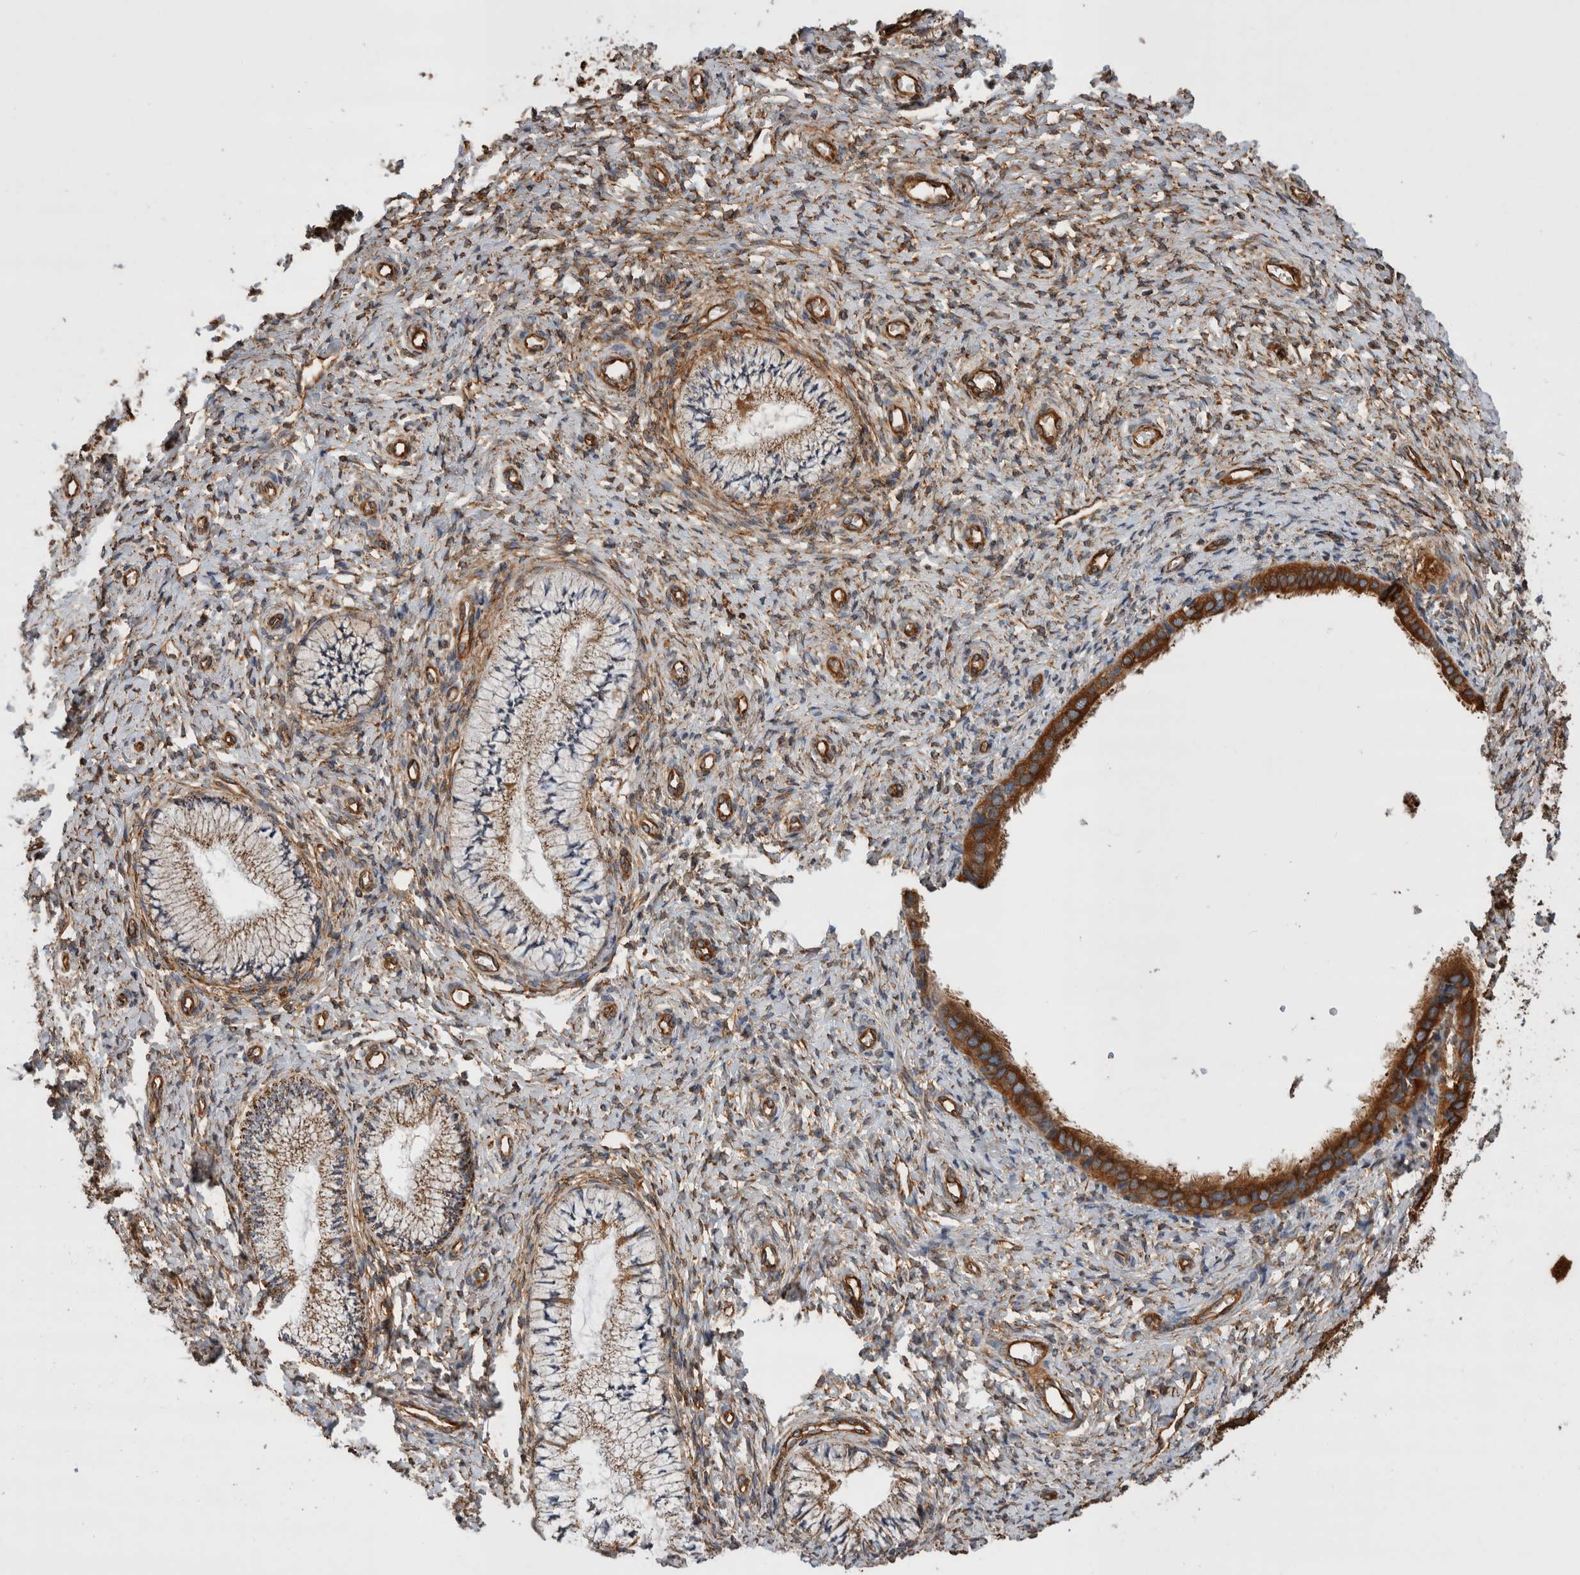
{"staining": {"intensity": "moderate", "quantity": ">75%", "location": "cytoplasmic/membranous"}, "tissue": "cervix", "cell_type": "Glandular cells", "image_type": "normal", "snomed": [{"axis": "morphology", "description": "Normal tissue, NOS"}, {"axis": "topography", "description": "Cervix"}], "caption": "Immunohistochemistry (IHC) histopathology image of unremarkable cervix: human cervix stained using IHC displays medium levels of moderate protein expression localized specifically in the cytoplasmic/membranous of glandular cells, appearing as a cytoplasmic/membranous brown color.", "gene": "ZNF397", "patient": {"sex": "female", "age": 36}}